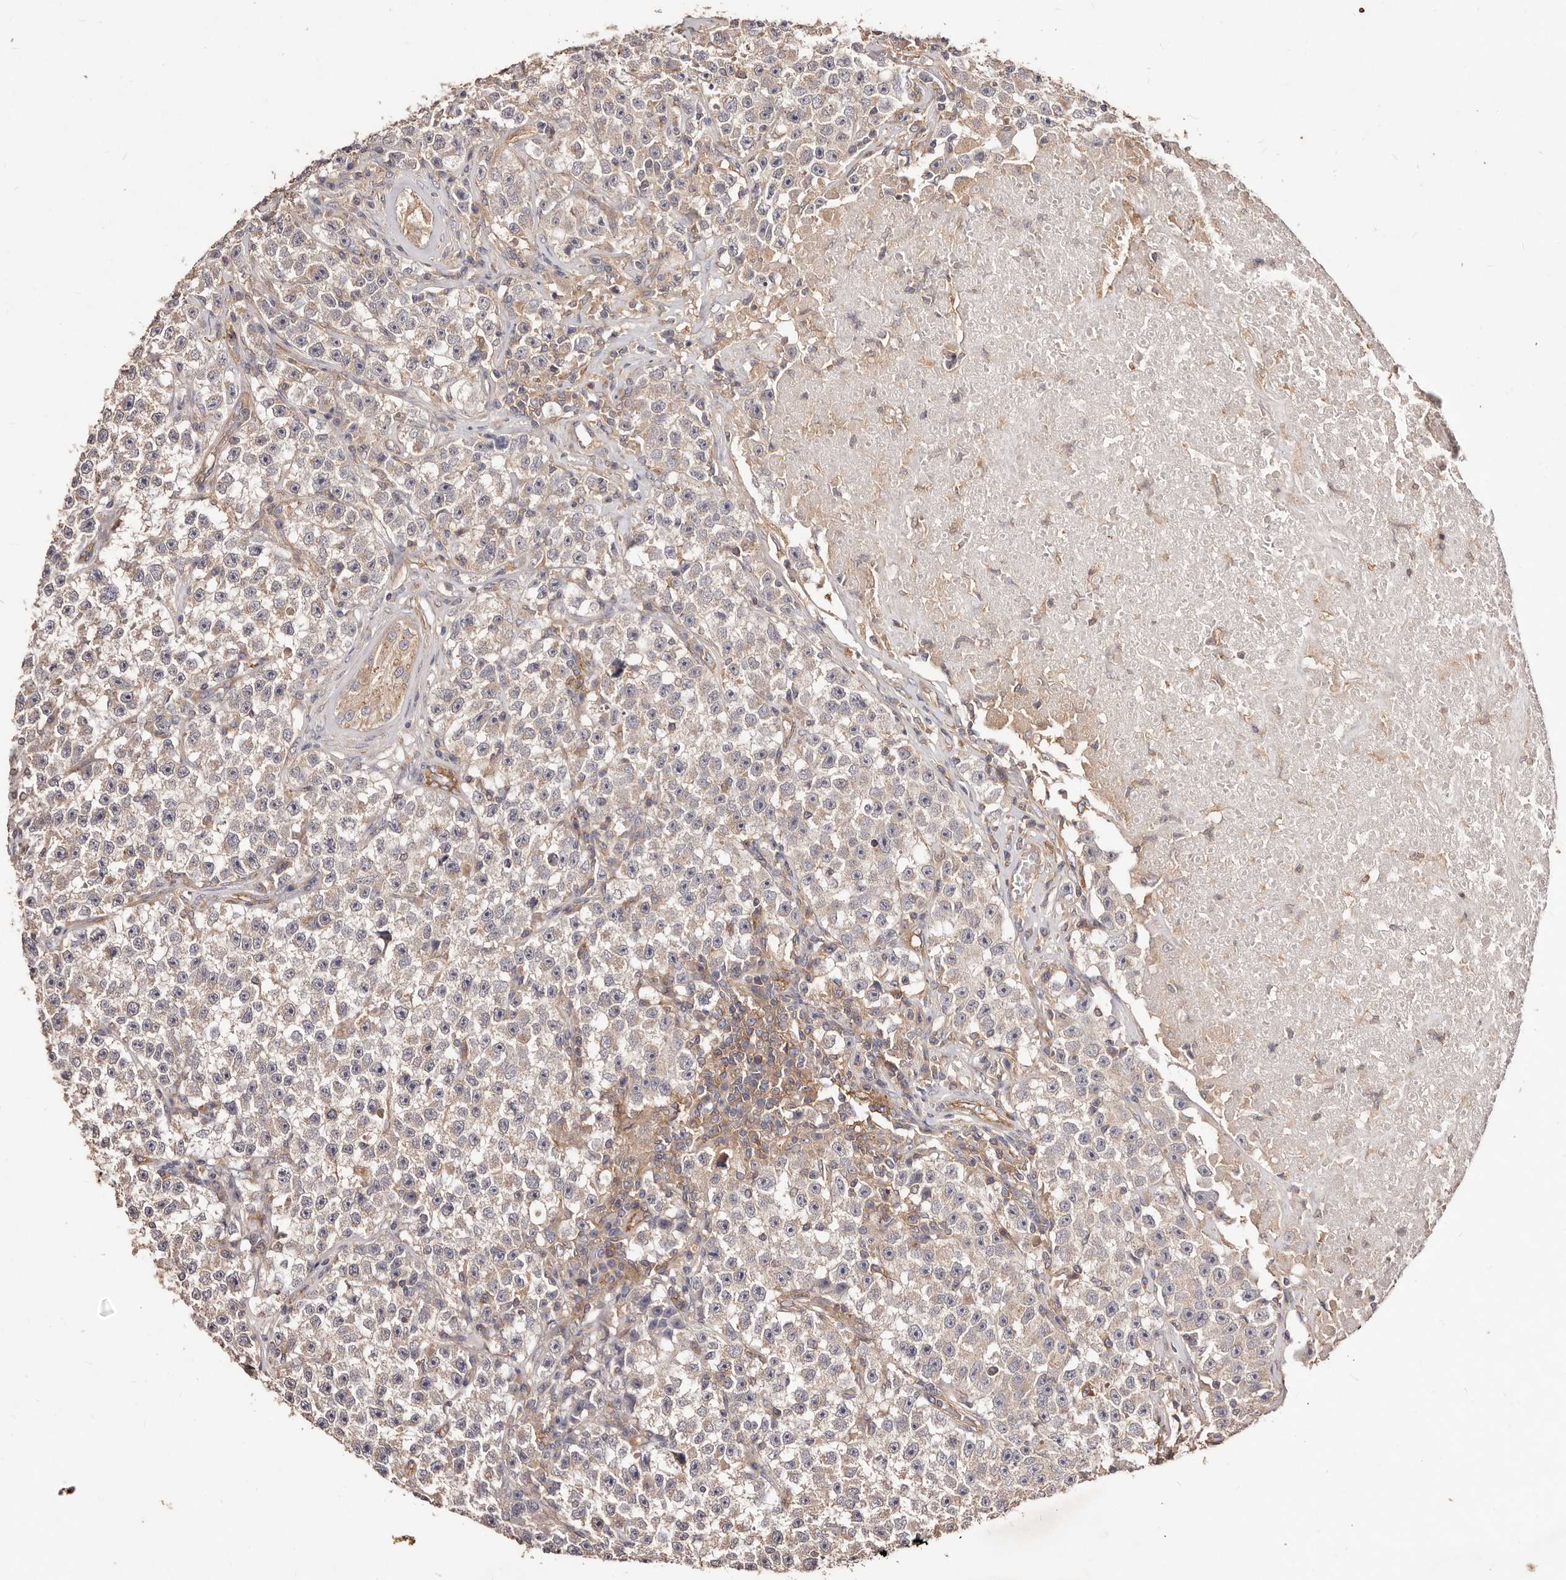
{"staining": {"intensity": "weak", "quantity": "<25%", "location": "cytoplasmic/membranous"}, "tissue": "testis cancer", "cell_type": "Tumor cells", "image_type": "cancer", "snomed": [{"axis": "morphology", "description": "Seminoma, NOS"}, {"axis": "topography", "description": "Testis"}], "caption": "IHC of seminoma (testis) reveals no expression in tumor cells.", "gene": "CCL14", "patient": {"sex": "male", "age": 22}}